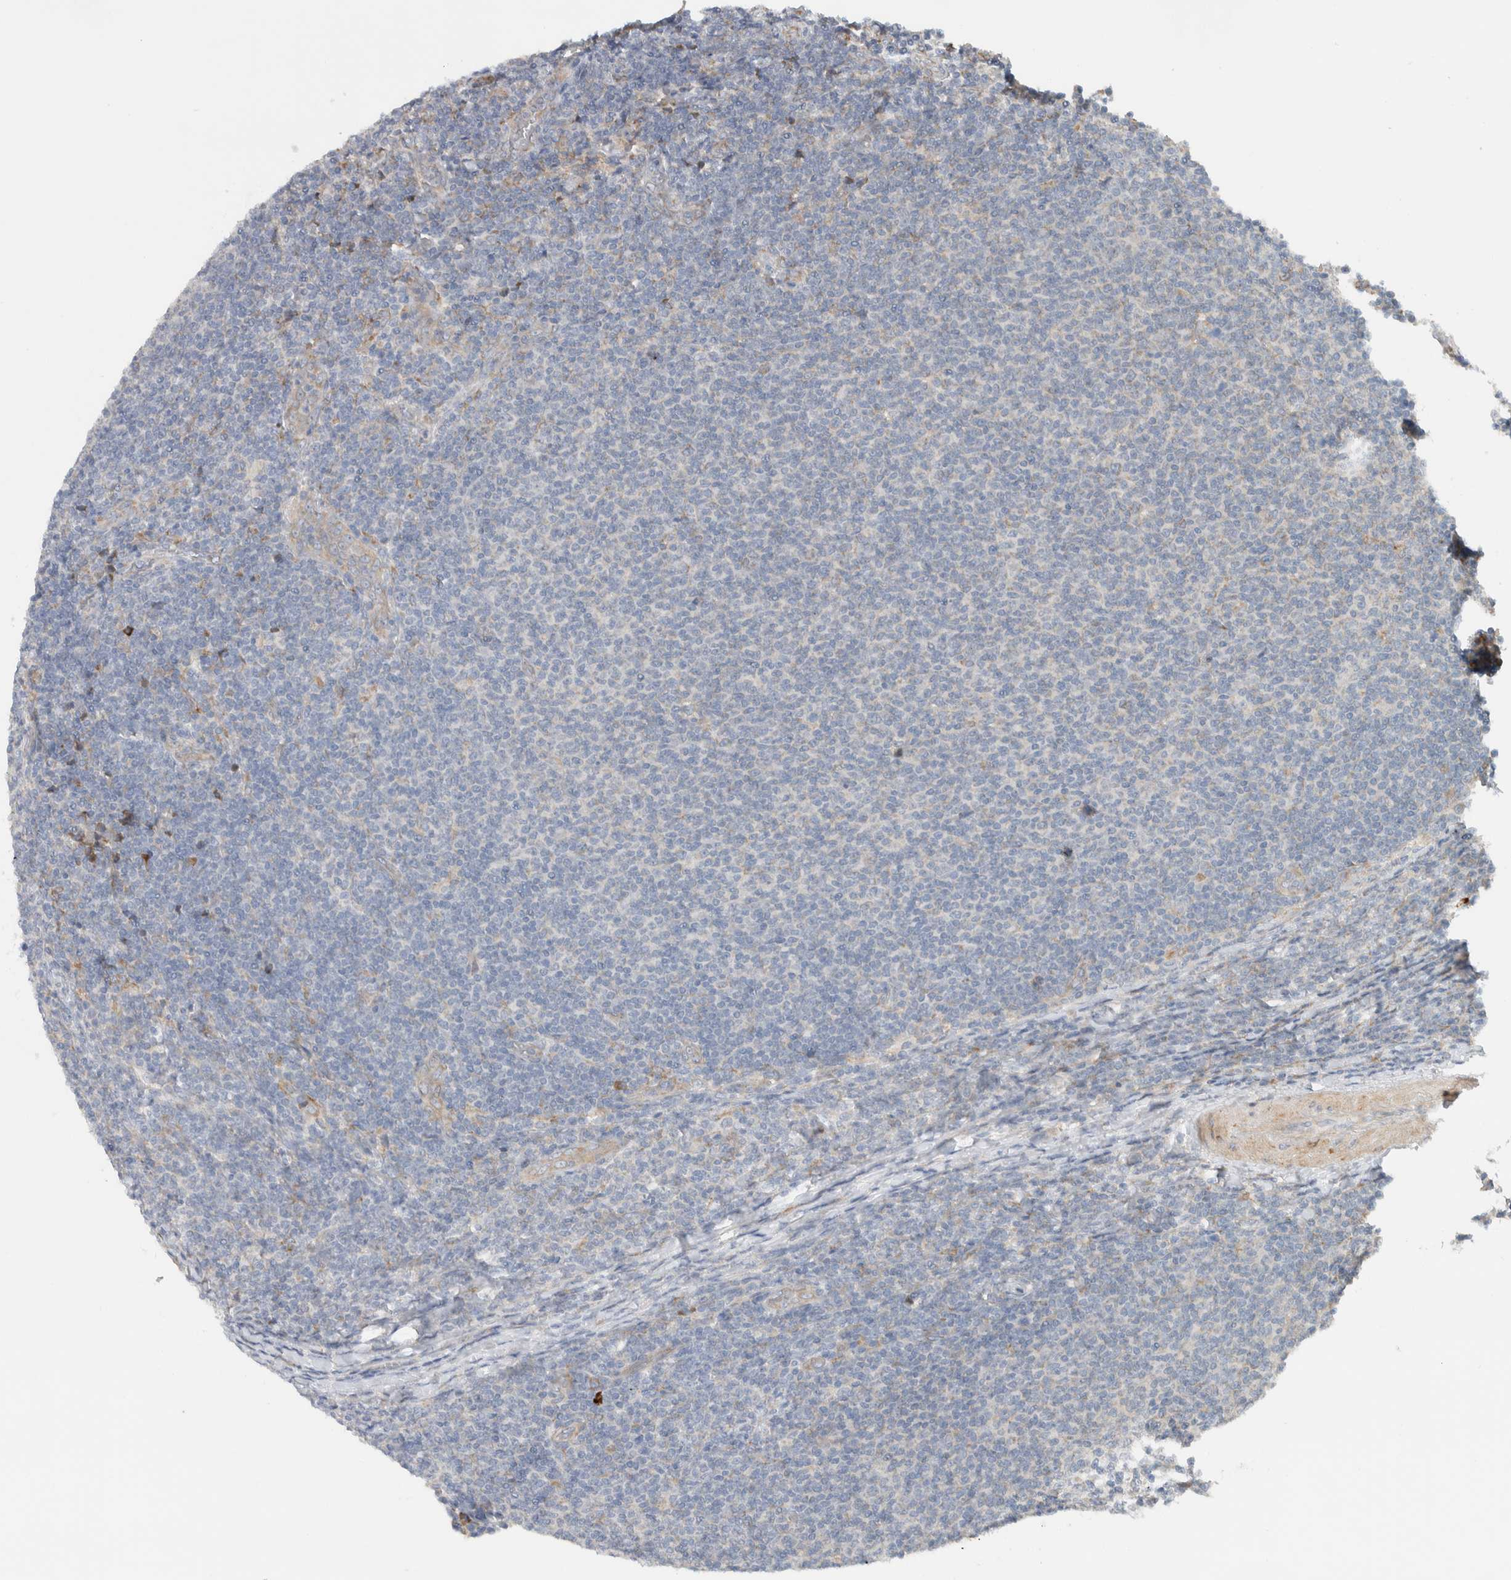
{"staining": {"intensity": "negative", "quantity": "none", "location": "none"}, "tissue": "lymphoma", "cell_type": "Tumor cells", "image_type": "cancer", "snomed": [{"axis": "morphology", "description": "Malignant lymphoma, non-Hodgkin's type, Low grade"}, {"axis": "topography", "description": "Lymph node"}], "caption": "A micrograph of malignant lymphoma, non-Hodgkin's type (low-grade) stained for a protein shows no brown staining in tumor cells.", "gene": "ADCY8", "patient": {"sex": "male", "age": 66}}